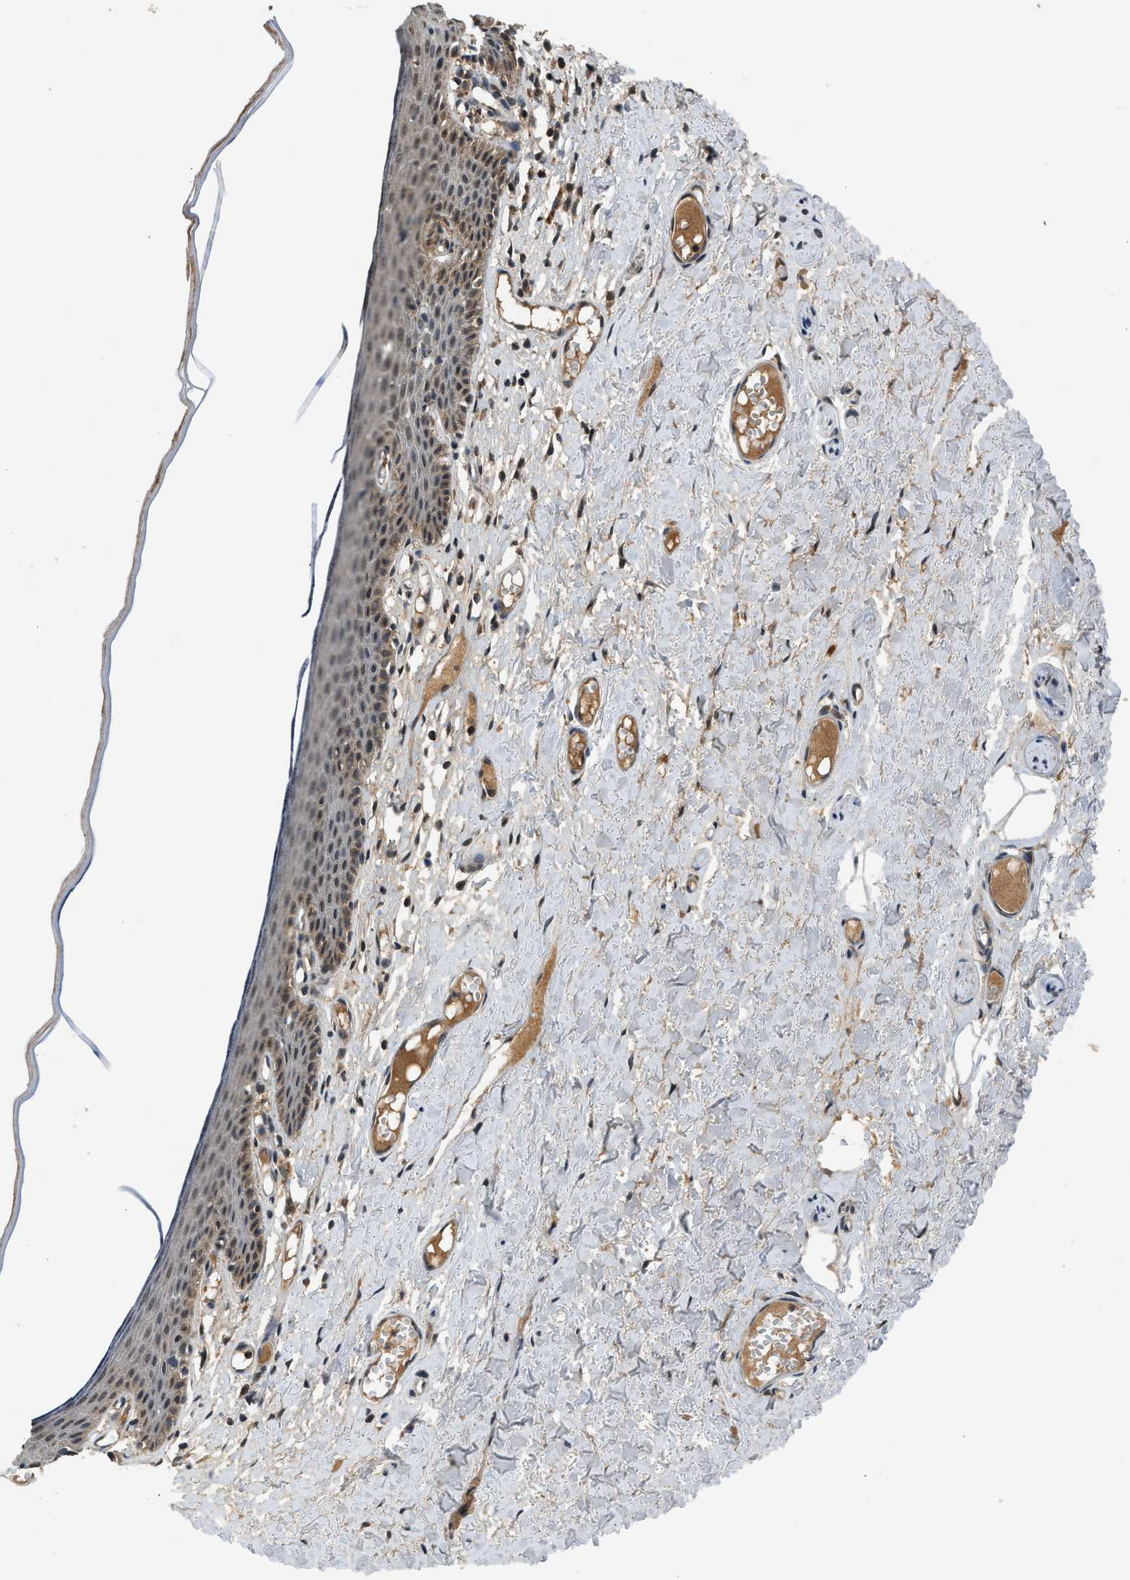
{"staining": {"intensity": "moderate", "quantity": "<25%", "location": "cytoplasmic/membranous"}, "tissue": "skin", "cell_type": "Epidermal cells", "image_type": "normal", "snomed": [{"axis": "morphology", "description": "Normal tissue, NOS"}, {"axis": "topography", "description": "Adipose tissue"}, {"axis": "topography", "description": "Vascular tissue"}, {"axis": "topography", "description": "Anal"}, {"axis": "topography", "description": "Peripheral nerve tissue"}], "caption": "Protein expression analysis of benign skin reveals moderate cytoplasmic/membranous expression in approximately <25% of epidermal cells. Using DAB (3,3'-diaminobenzidine) (brown) and hematoxylin (blue) stains, captured at high magnification using brightfield microscopy.", "gene": "SLC15A4", "patient": {"sex": "female", "age": 54}}